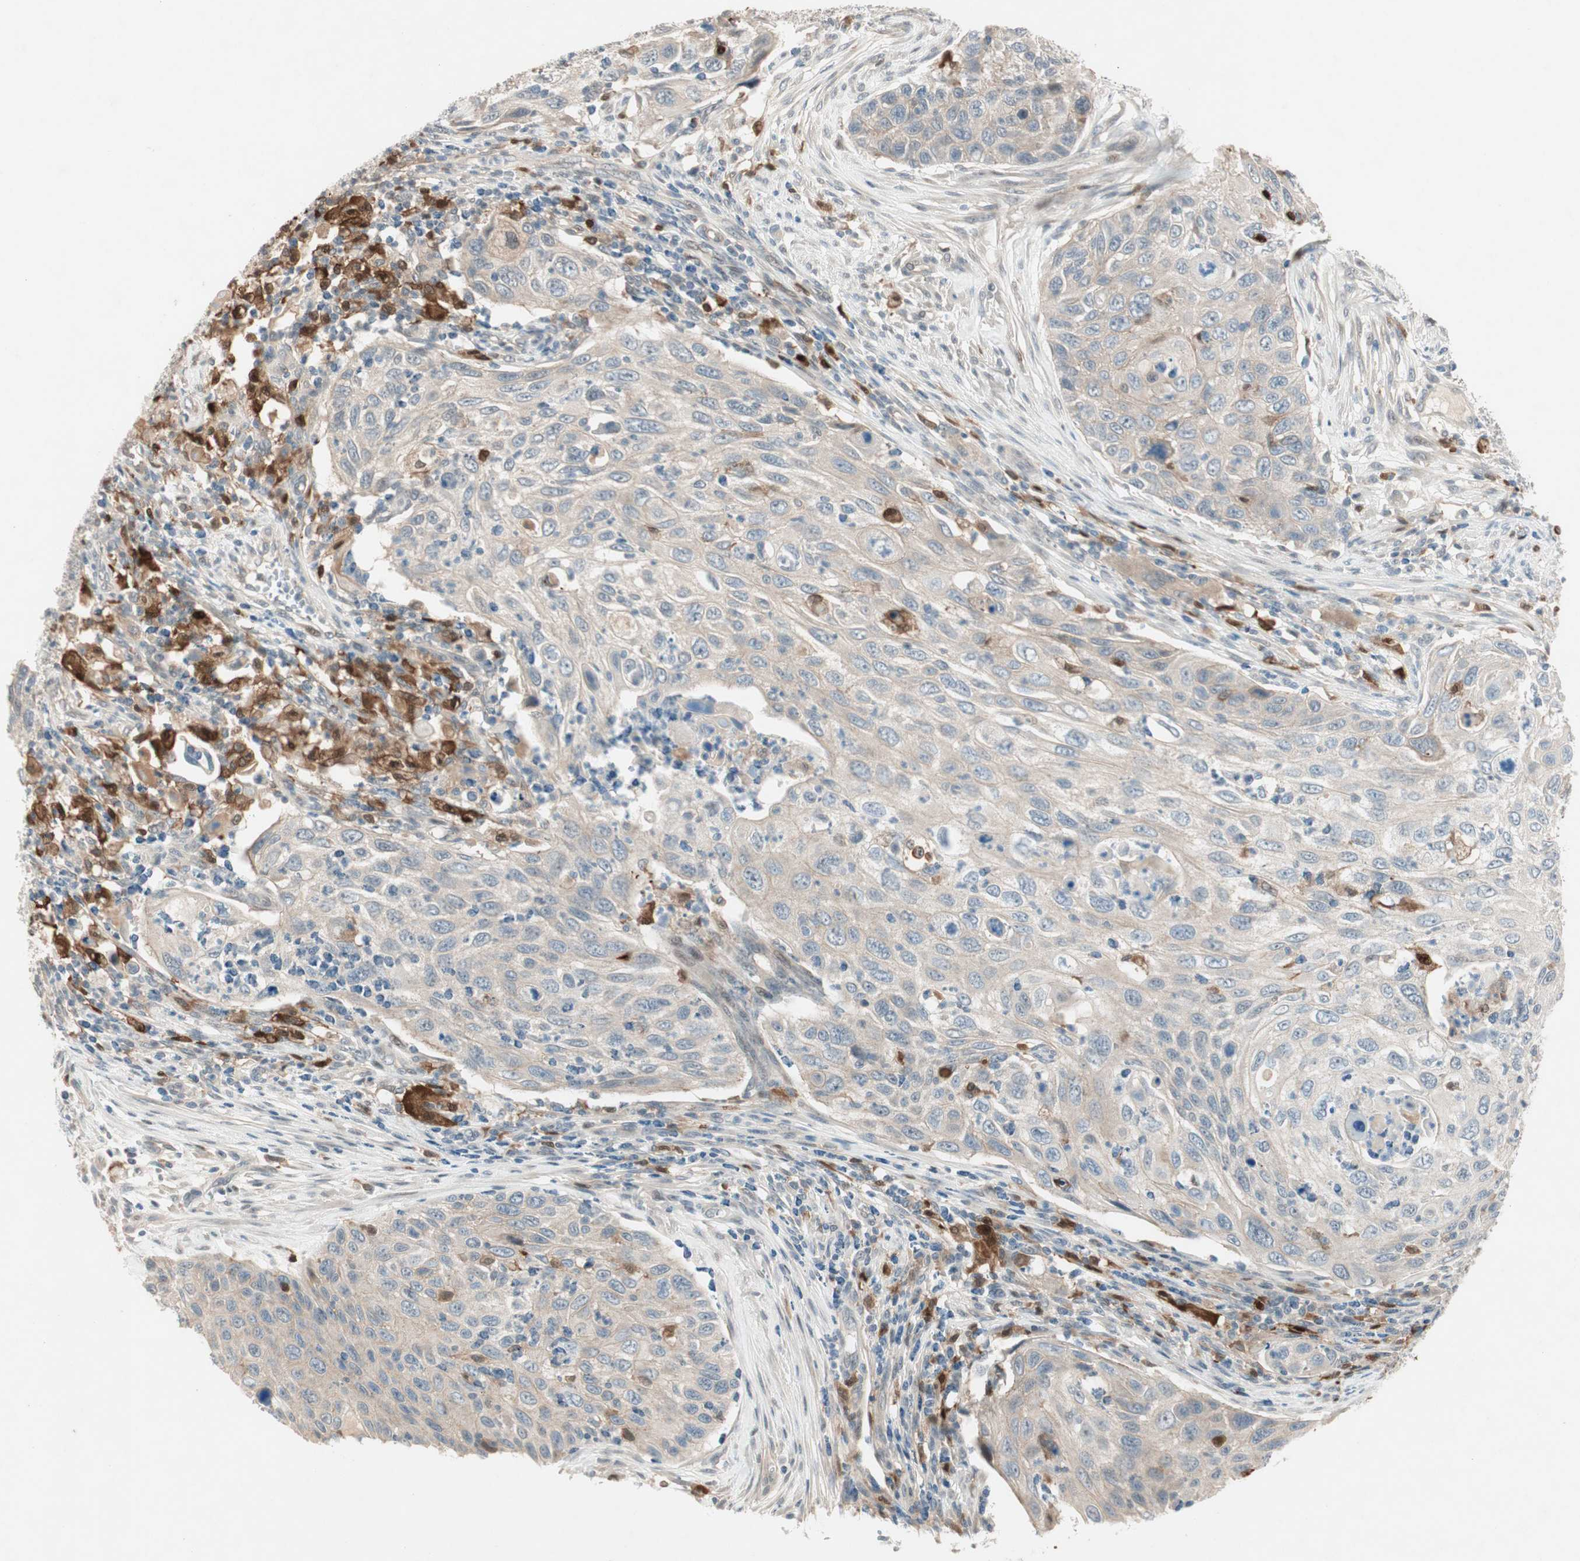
{"staining": {"intensity": "weak", "quantity": ">75%", "location": "cytoplasmic/membranous"}, "tissue": "cervical cancer", "cell_type": "Tumor cells", "image_type": "cancer", "snomed": [{"axis": "morphology", "description": "Squamous cell carcinoma, NOS"}, {"axis": "topography", "description": "Cervix"}], "caption": "Human cervical squamous cell carcinoma stained for a protein (brown) exhibits weak cytoplasmic/membranous positive staining in about >75% of tumor cells.", "gene": "RTL6", "patient": {"sex": "female", "age": 70}}